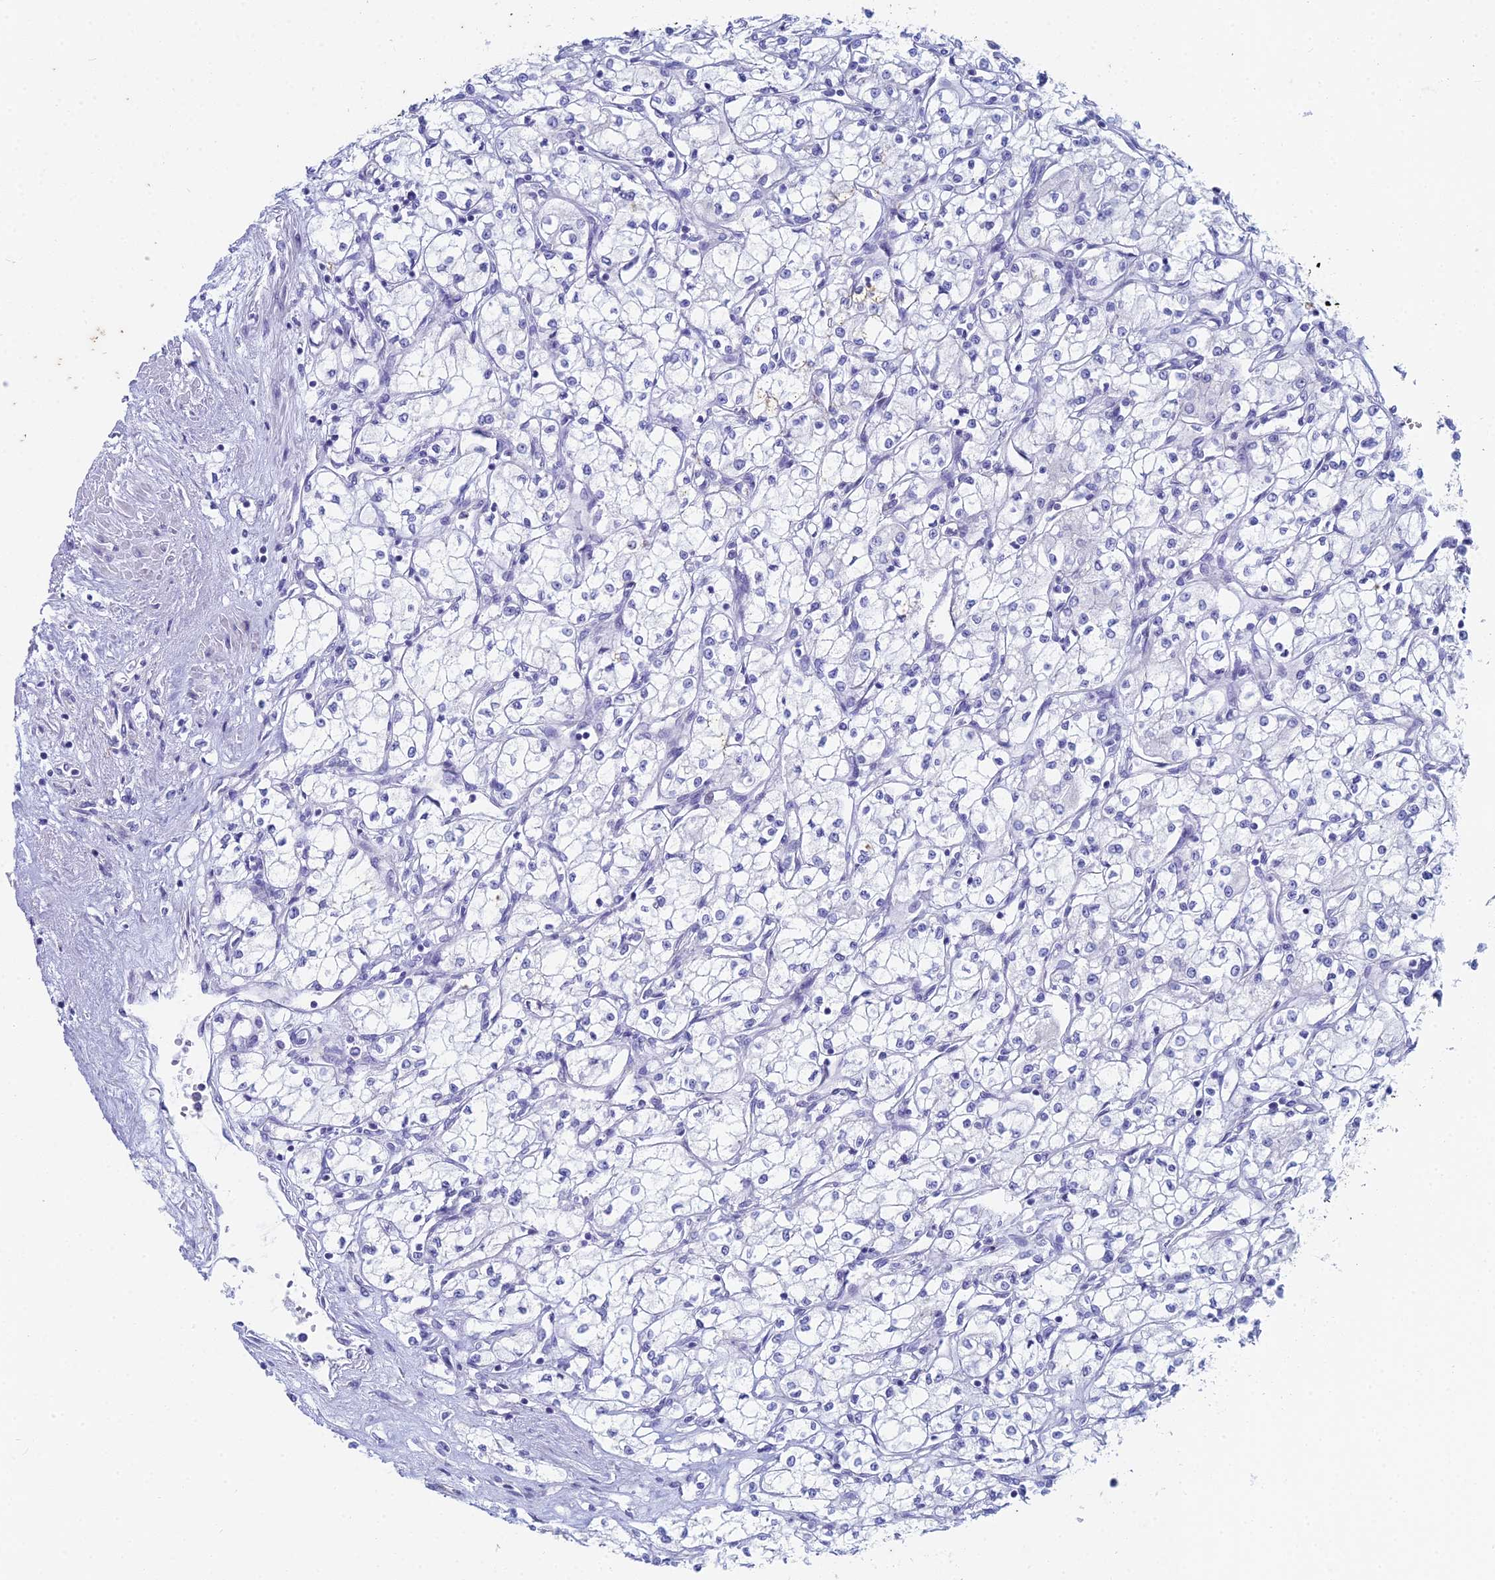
{"staining": {"intensity": "negative", "quantity": "none", "location": "none"}, "tissue": "renal cancer", "cell_type": "Tumor cells", "image_type": "cancer", "snomed": [{"axis": "morphology", "description": "Adenocarcinoma, NOS"}, {"axis": "topography", "description": "Kidney"}], "caption": "Immunohistochemistry (IHC) image of neoplastic tissue: renal cancer (adenocarcinoma) stained with DAB (3,3'-diaminobenzidine) exhibits no significant protein expression in tumor cells. The staining was performed using DAB (3,3'-diaminobenzidine) to visualize the protein expression in brown, while the nuclei were stained in blue with hematoxylin (Magnification: 20x).", "gene": "EEF2KMT", "patient": {"sex": "male", "age": 59}}